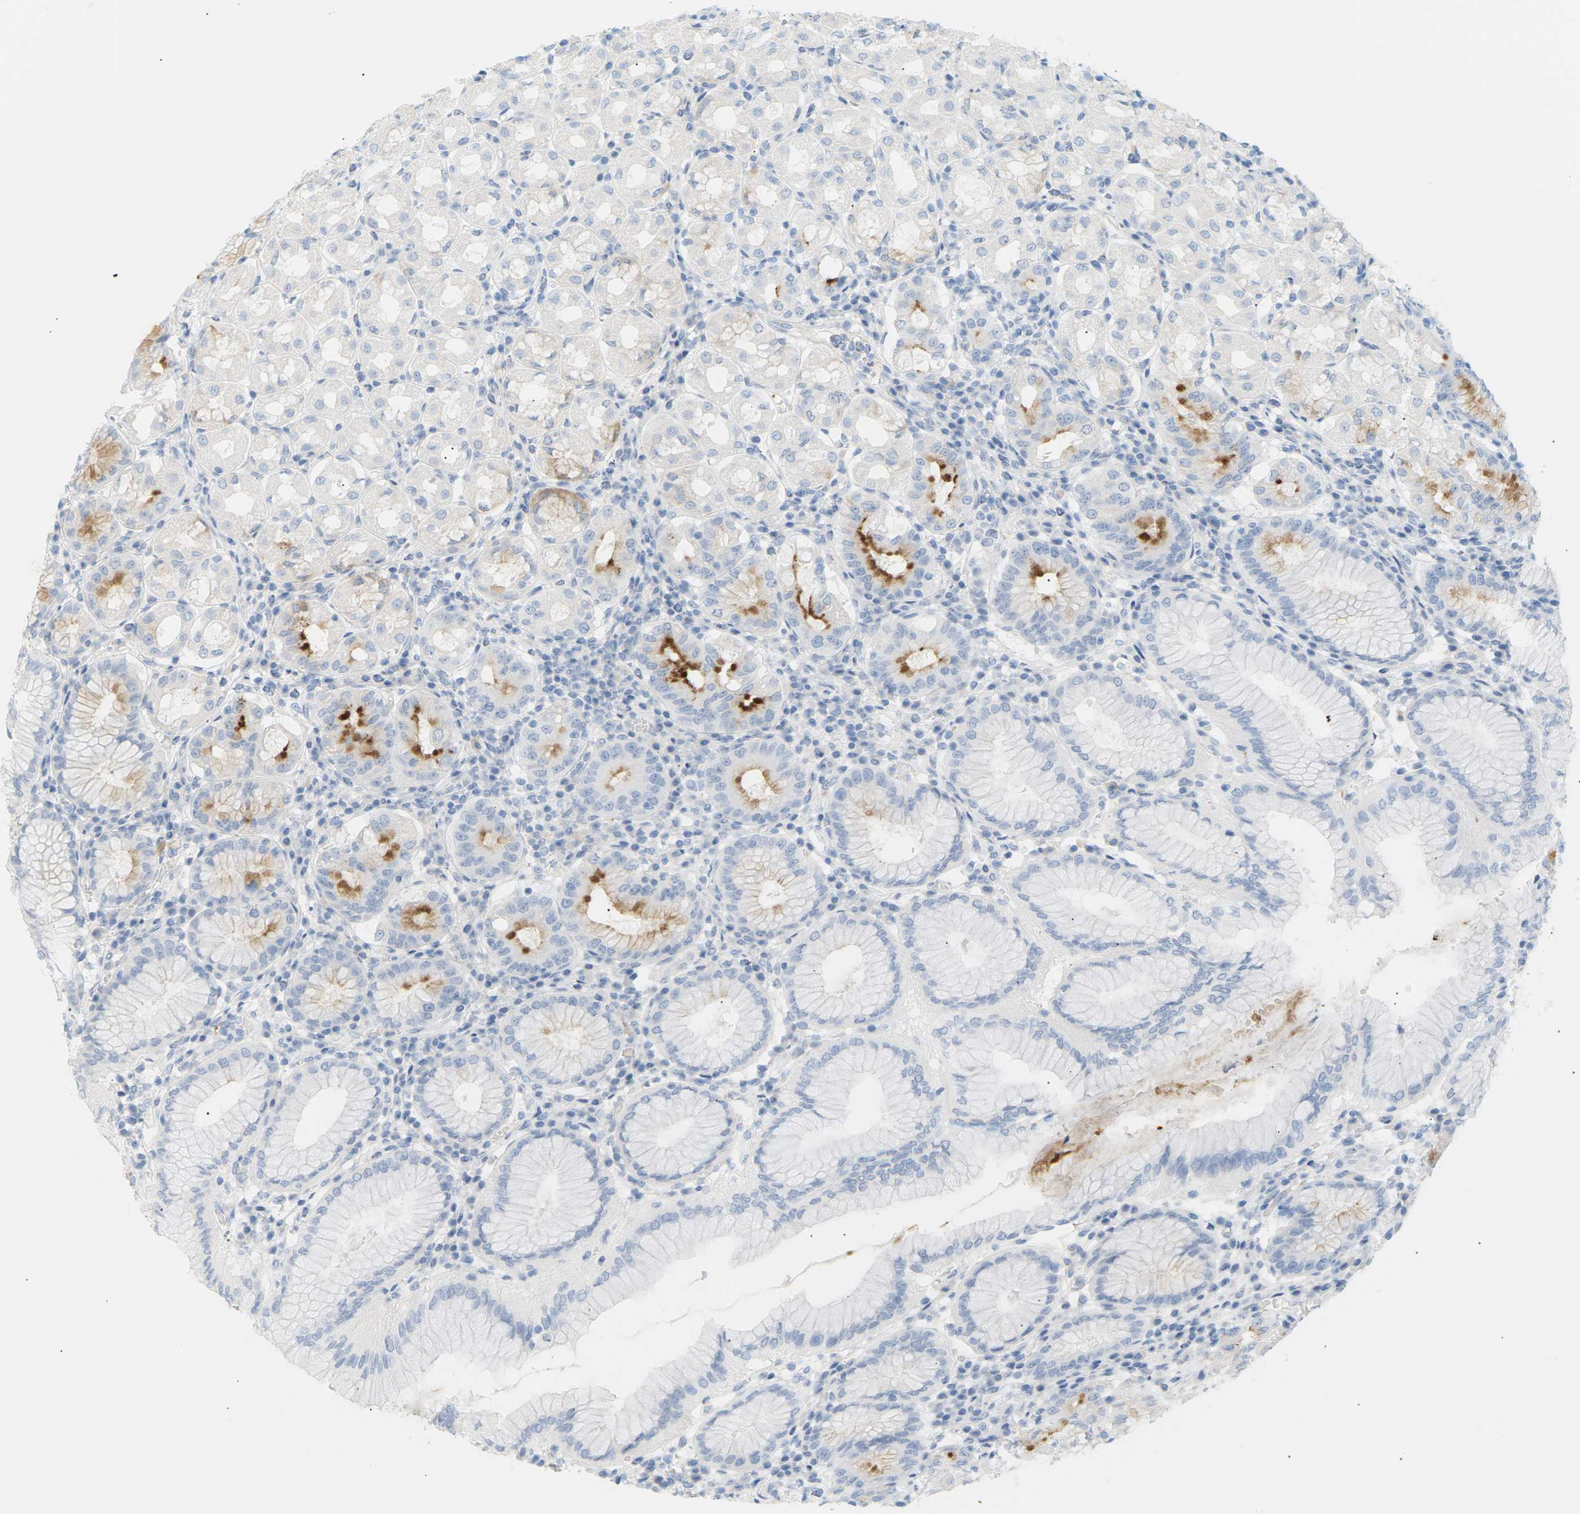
{"staining": {"intensity": "strong", "quantity": "<25%", "location": "cytoplasmic/membranous"}, "tissue": "stomach", "cell_type": "Glandular cells", "image_type": "normal", "snomed": [{"axis": "morphology", "description": "Normal tissue, NOS"}, {"axis": "topography", "description": "Stomach"}, {"axis": "topography", "description": "Stomach, lower"}], "caption": "This image shows immunohistochemistry (IHC) staining of normal human stomach, with medium strong cytoplasmic/membranous positivity in about <25% of glandular cells.", "gene": "CLU", "patient": {"sex": "female", "age": 56}}